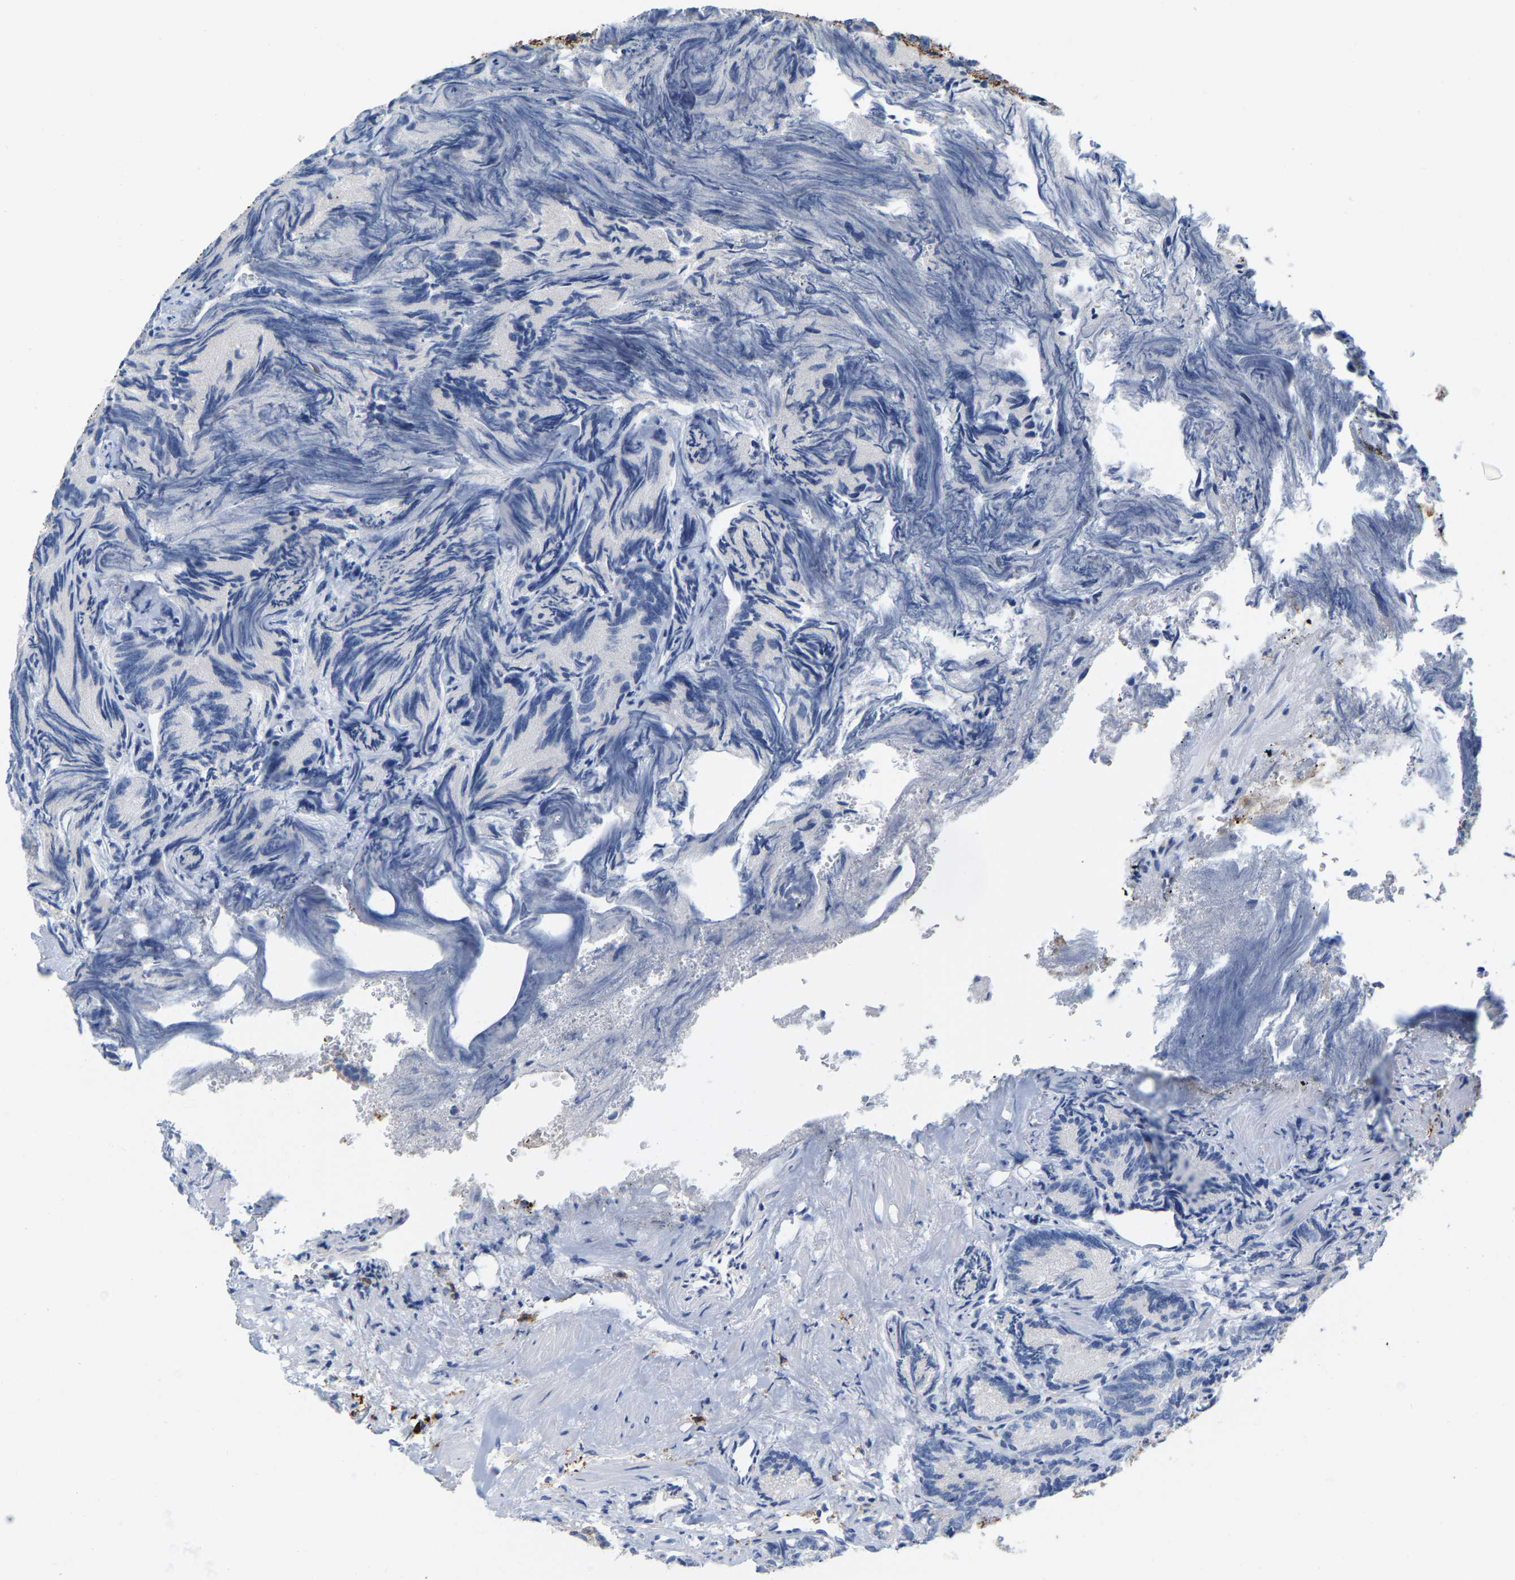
{"staining": {"intensity": "negative", "quantity": "none", "location": "none"}, "tissue": "prostate cancer", "cell_type": "Tumor cells", "image_type": "cancer", "snomed": [{"axis": "morphology", "description": "Adenocarcinoma, Low grade"}, {"axis": "topography", "description": "Prostate"}], "caption": "The photomicrograph exhibits no staining of tumor cells in low-grade adenocarcinoma (prostate). (DAB (3,3'-diaminobenzidine) immunohistochemistry visualized using brightfield microscopy, high magnification).", "gene": "ULBP2", "patient": {"sex": "male", "age": 89}}